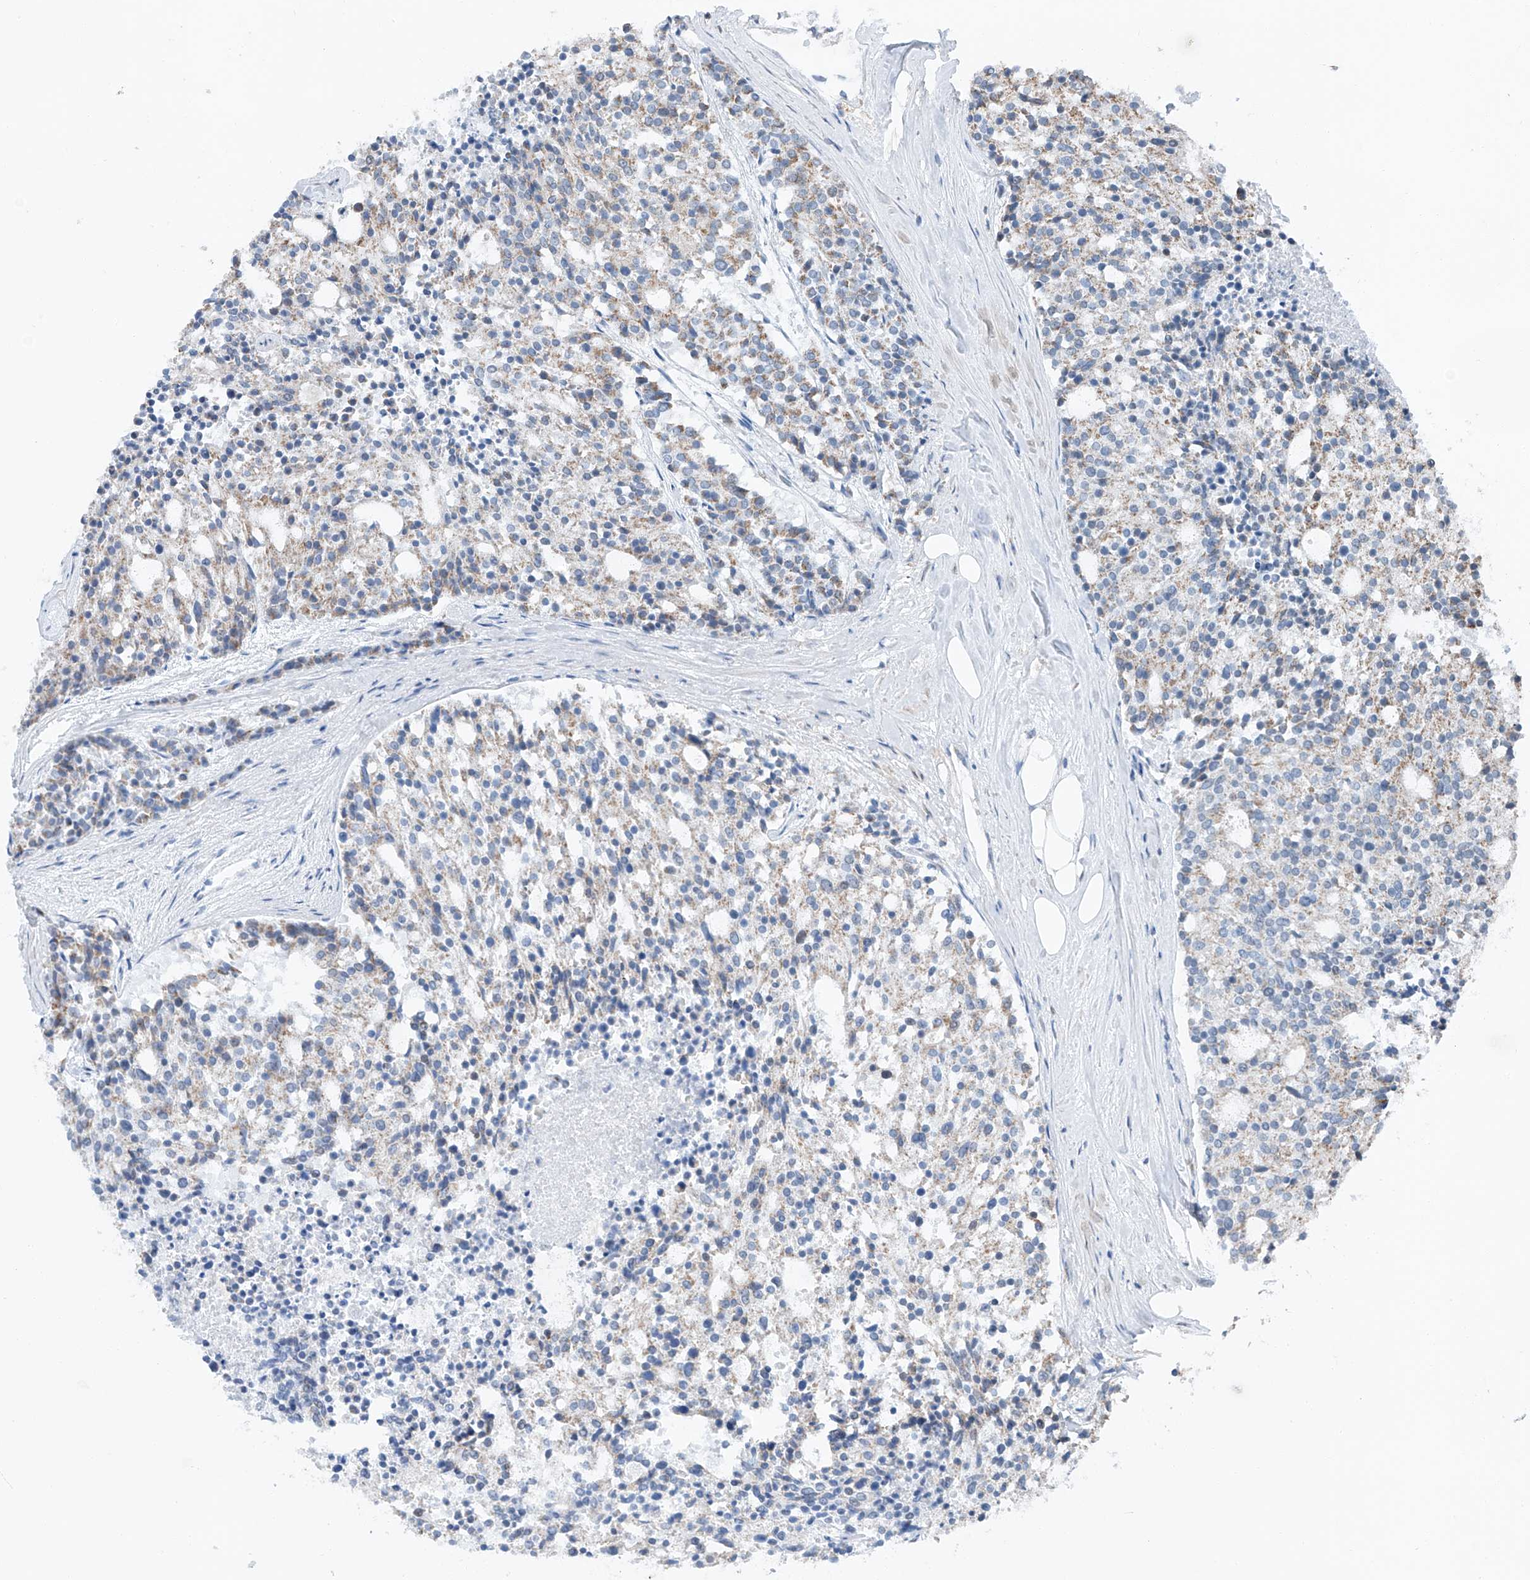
{"staining": {"intensity": "weak", "quantity": "25%-75%", "location": "cytoplasmic/membranous"}, "tissue": "carcinoid", "cell_type": "Tumor cells", "image_type": "cancer", "snomed": [{"axis": "morphology", "description": "Carcinoid, malignant, NOS"}, {"axis": "topography", "description": "Pancreas"}], "caption": "About 25%-75% of tumor cells in human carcinoid exhibit weak cytoplasmic/membranous protein expression as visualized by brown immunohistochemical staining.", "gene": "KLF15", "patient": {"sex": "female", "age": 54}}